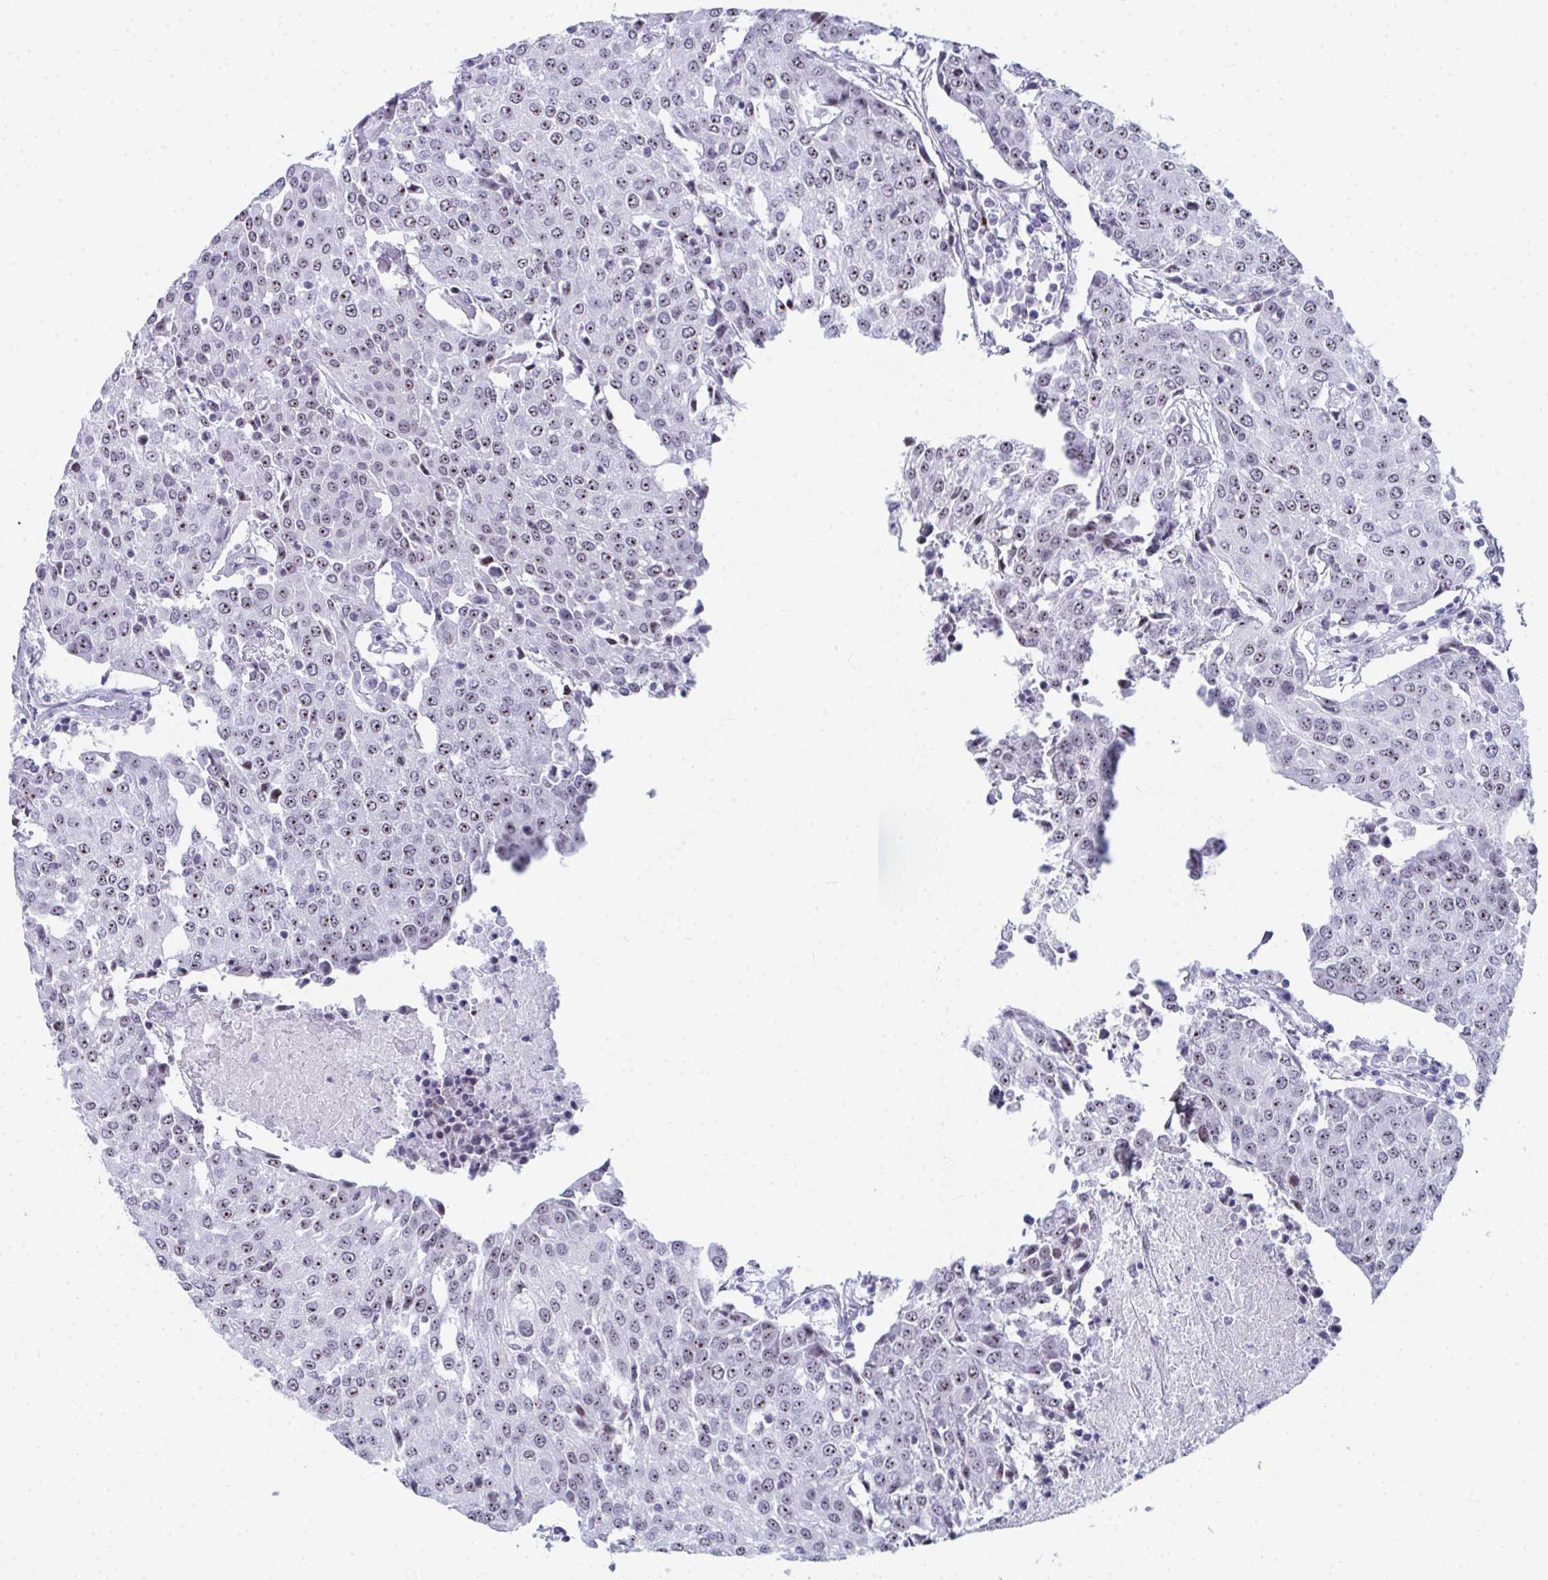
{"staining": {"intensity": "moderate", "quantity": ">75%", "location": "nuclear"}, "tissue": "urothelial cancer", "cell_type": "Tumor cells", "image_type": "cancer", "snomed": [{"axis": "morphology", "description": "Urothelial carcinoma, High grade"}, {"axis": "topography", "description": "Urinary bladder"}], "caption": "DAB immunohistochemical staining of urothelial cancer displays moderate nuclear protein staining in about >75% of tumor cells. Using DAB (brown) and hematoxylin (blue) stains, captured at high magnification using brightfield microscopy.", "gene": "NOP10", "patient": {"sex": "female", "age": 85}}